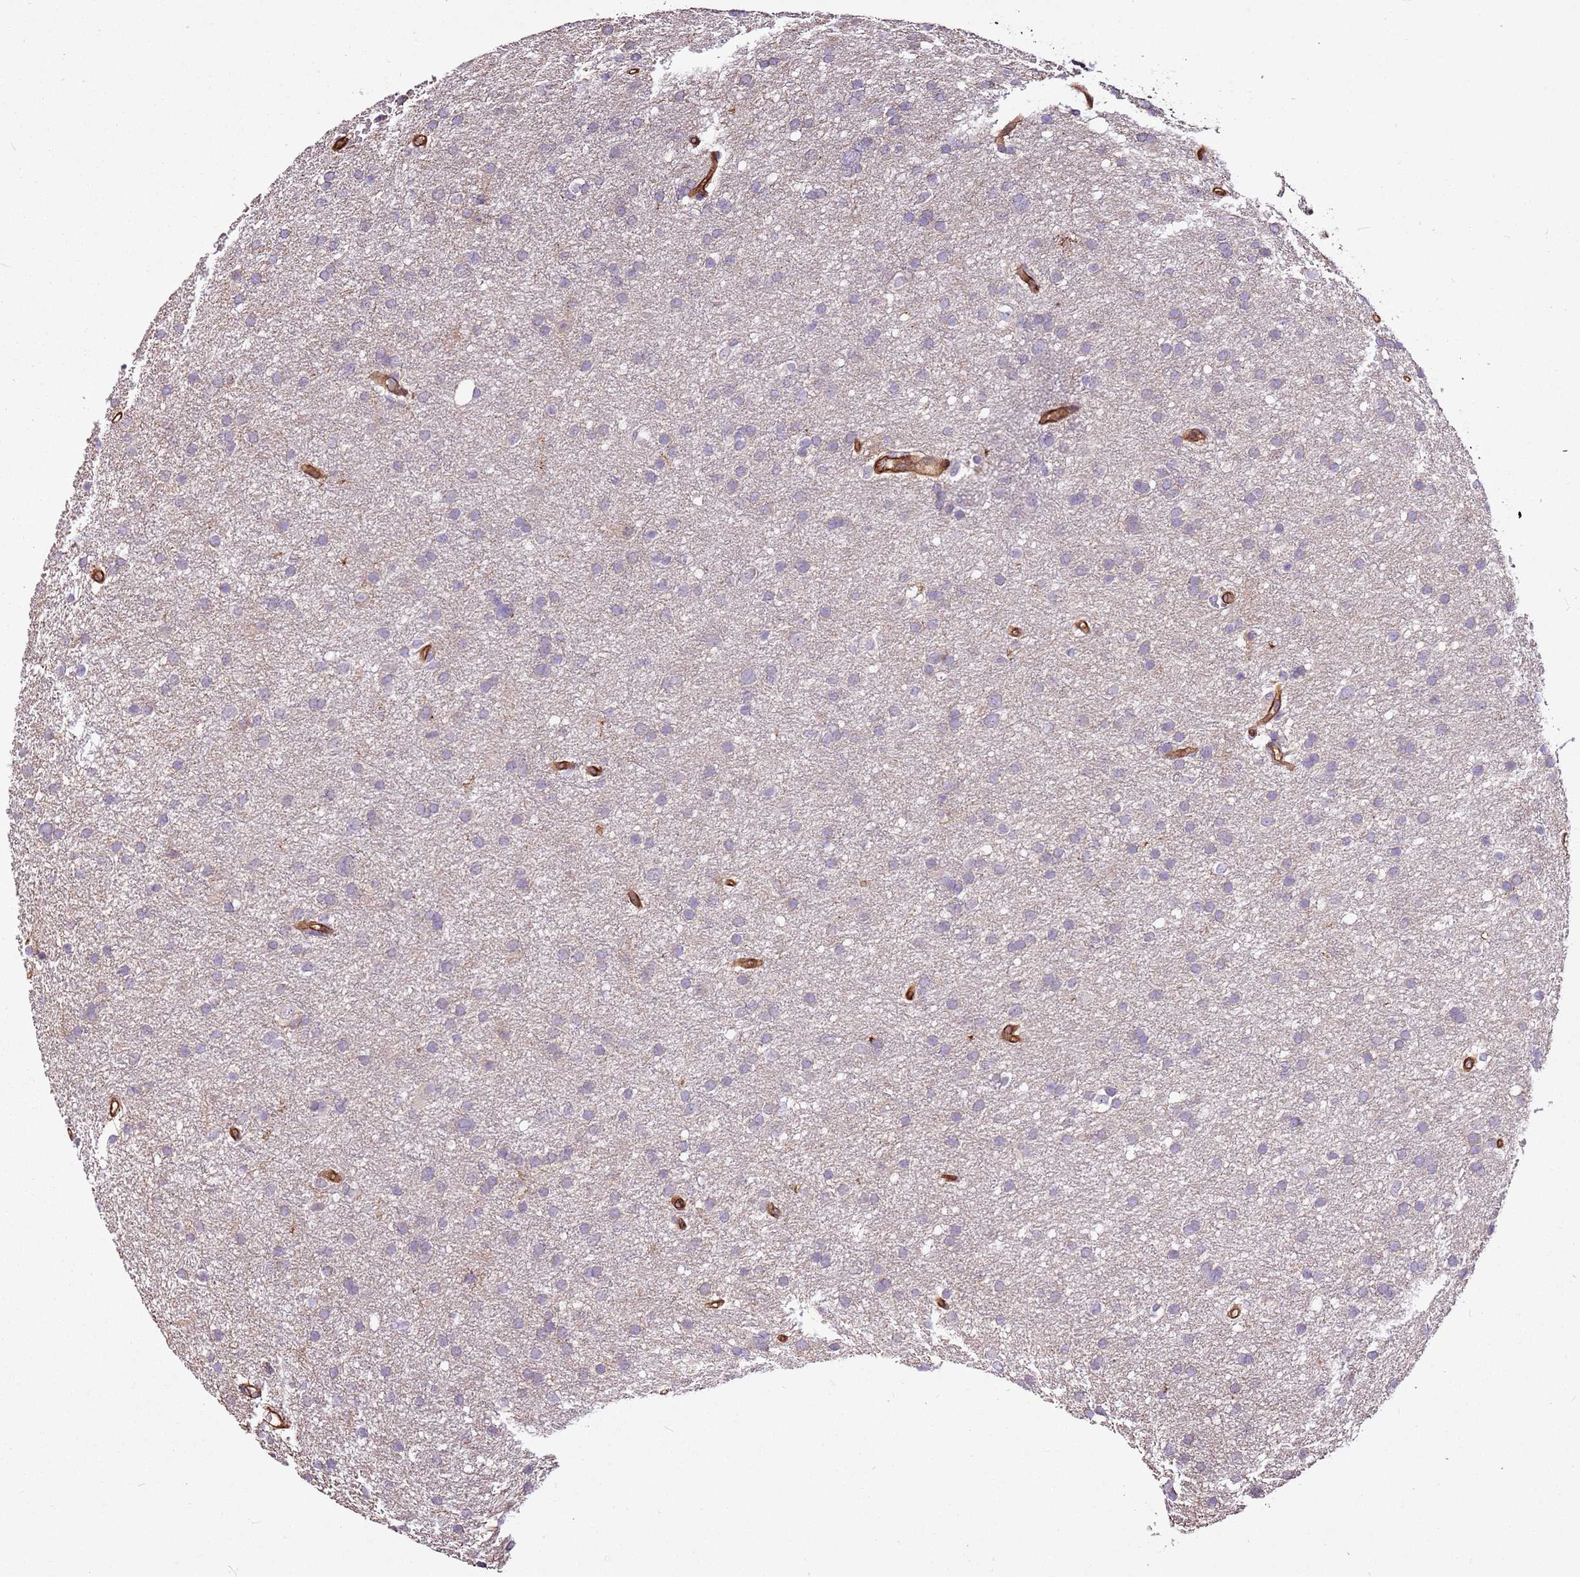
{"staining": {"intensity": "negative", "quantity": "none", "location": "none"}, "tissue": "glioma", "cell_type": "Tumor cells", "image_type": "cancer", "snomed": [{"axis": "morphology", "description": "Glioma, malignant, High grade"}, {"axis": "topography", "description": "Cerebral cortex"}], "caption": "This photomicrograph is of malignant glioma (high-grade) stained with immunohistochemistry (IHC) to label a protein in brown with the nuclei are counter-stained blue. There is no expression in tumor cells.", "gene": "ZNF827", "patient": {"sex": "female", "age": 36}}